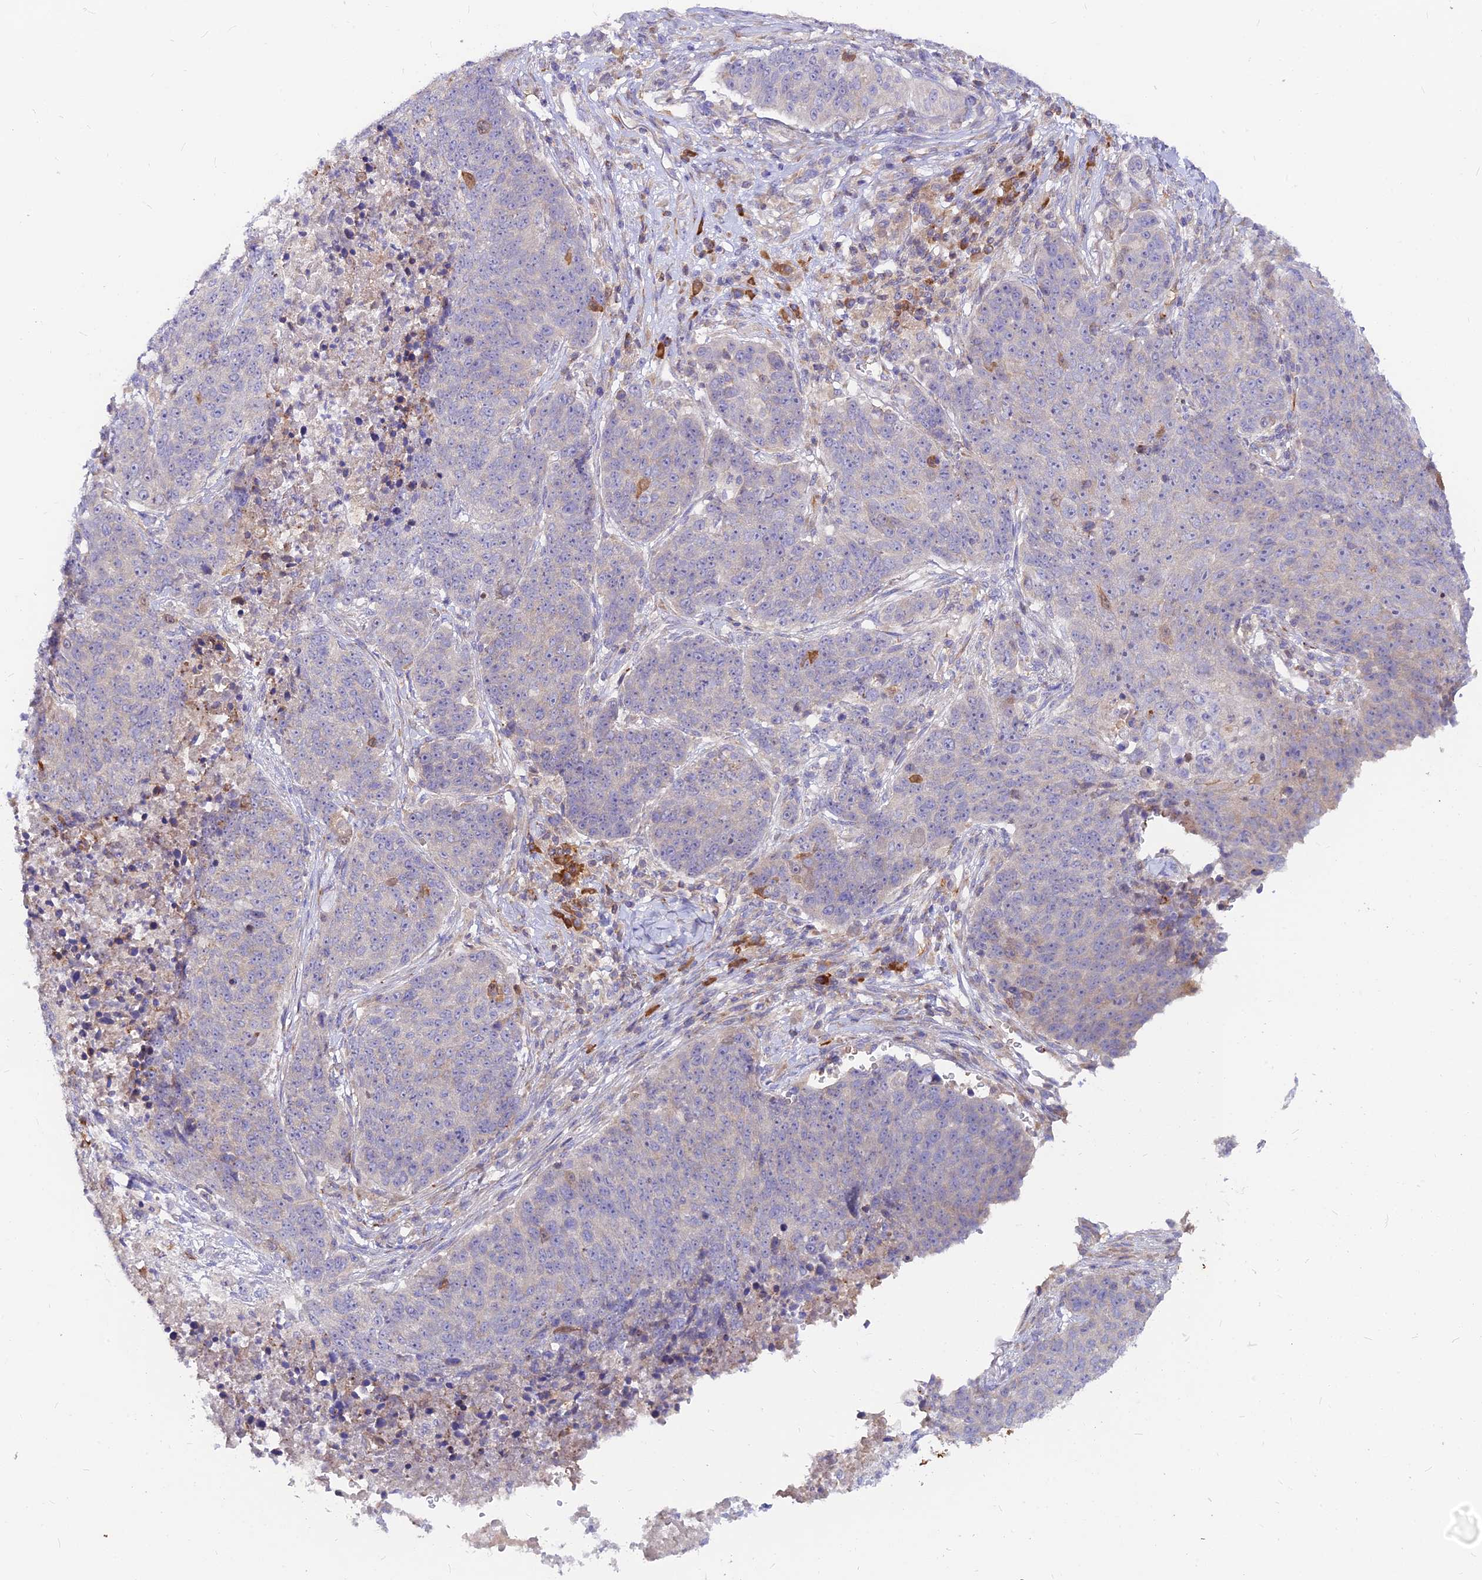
{"staining": {"intensity": "negative", "quantity": "none", "location": "none"}, "tissue": "lung cancer", "cell_type": "Tumor cells", "image_type": "cancer", "snomed": [{"axis": "morphology", "description": "Normal tissue, NOS"}, {"axis": "morphology", "description": "Squamous cell carcinoma, NOS"}, {"axis": "topography", "description": "Lymph node"}, {"axis": "topography", "description": "Lung"}], "caption": "Photomicrograph shows no significant protein expression in tumor cells of lung cancer.", "gene": "DENND2D", "patient": {"sex": "male", "age": 66}}